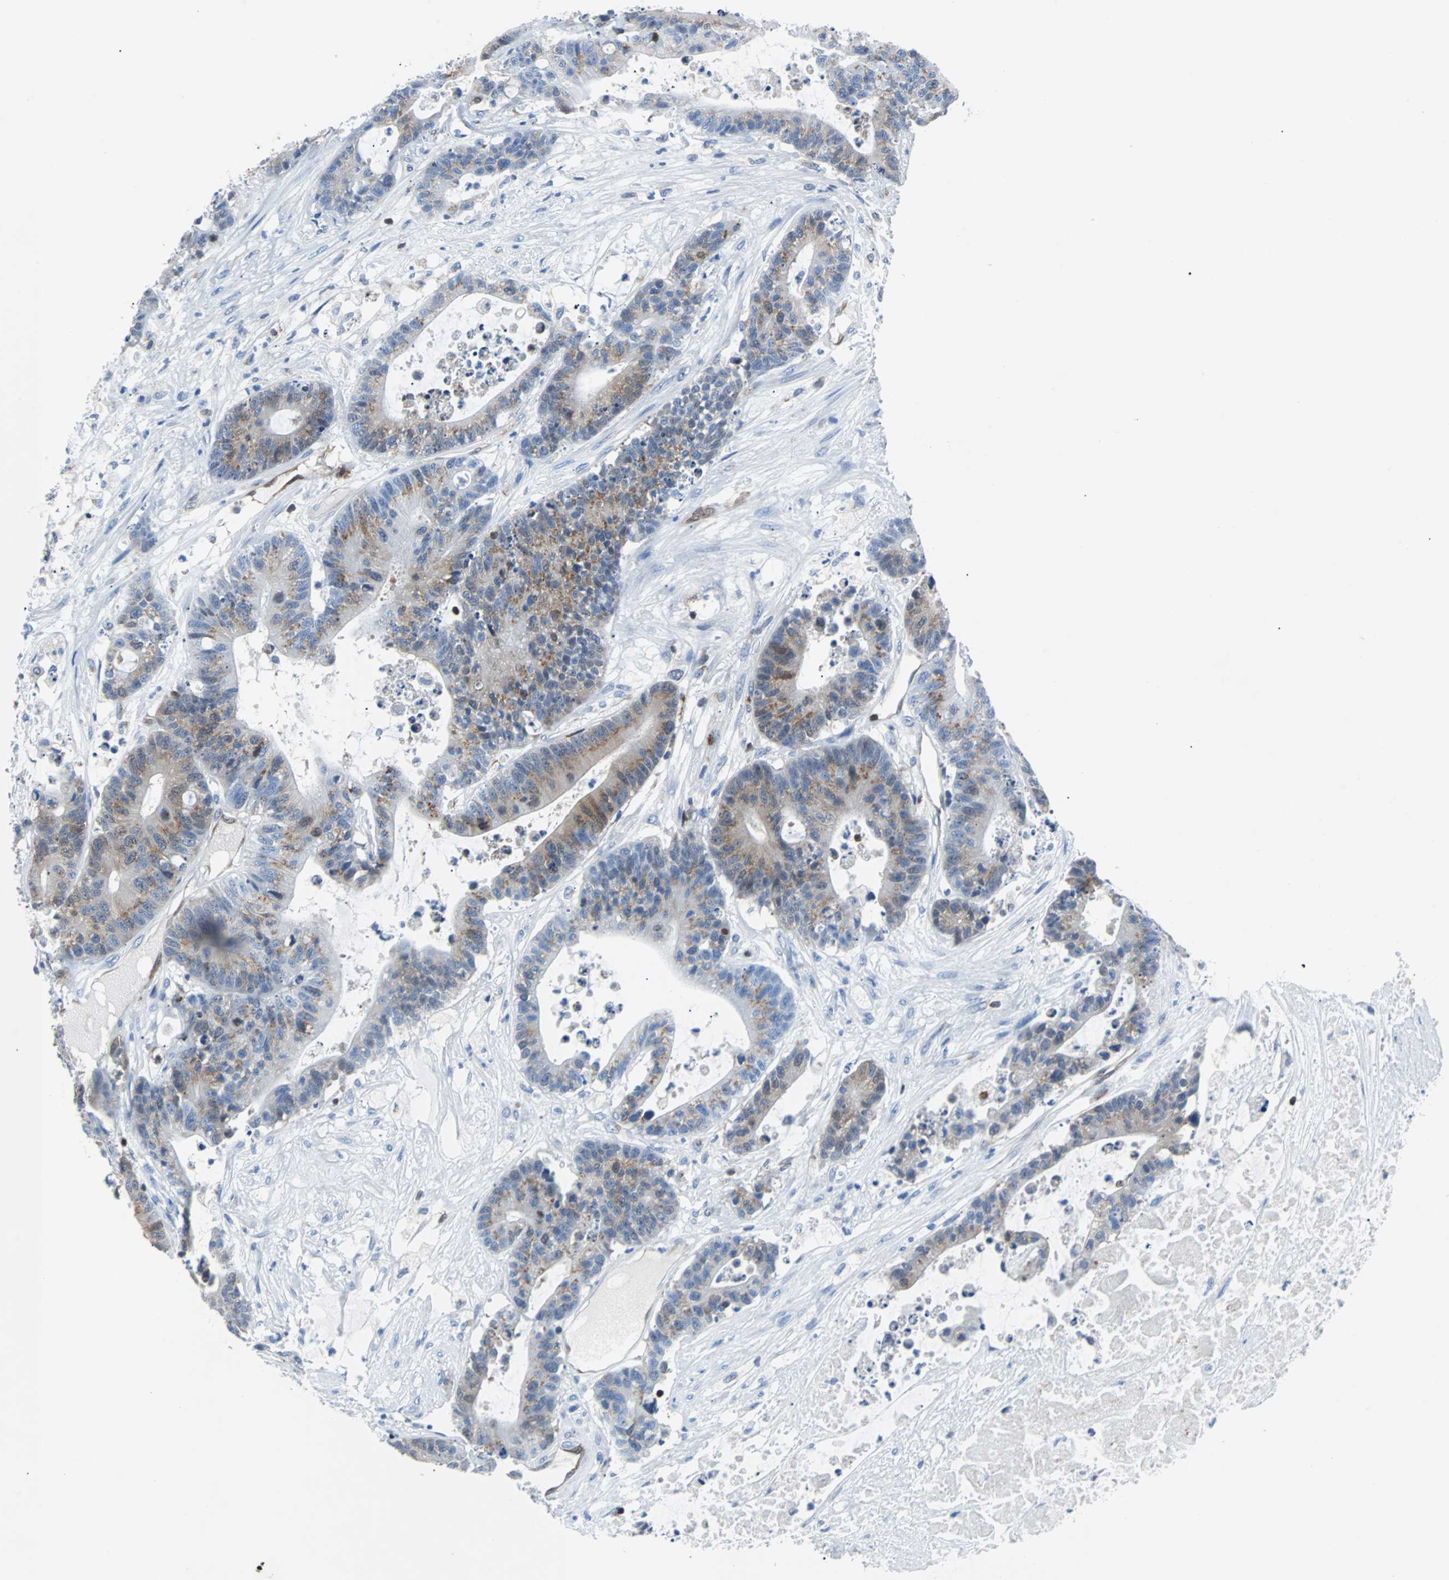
{"staining": {"intensity": "weak", "quantity": "25%-75%", "location": "cytoplasmic/membranous"}, "tissue": "colorectal cancer", "cell_type": "Tumor cells", "image_type": "cancer", "snomed": [{"axis": "morphology", "description": "Adenocarcinoma, NOS"}, {"axis": "topography", "description": "Colon"}], "caption": "High-power microscopy captured an immunohistochemistry (IHC) histopathology image of adenocarcinoma (colorectal), revealing weak cytoplasmic/membranous staining in approximately 25%-75% of tumor cells.", "gene": "MAP2K6", "patient": {"sex": "female", "age": 84}}